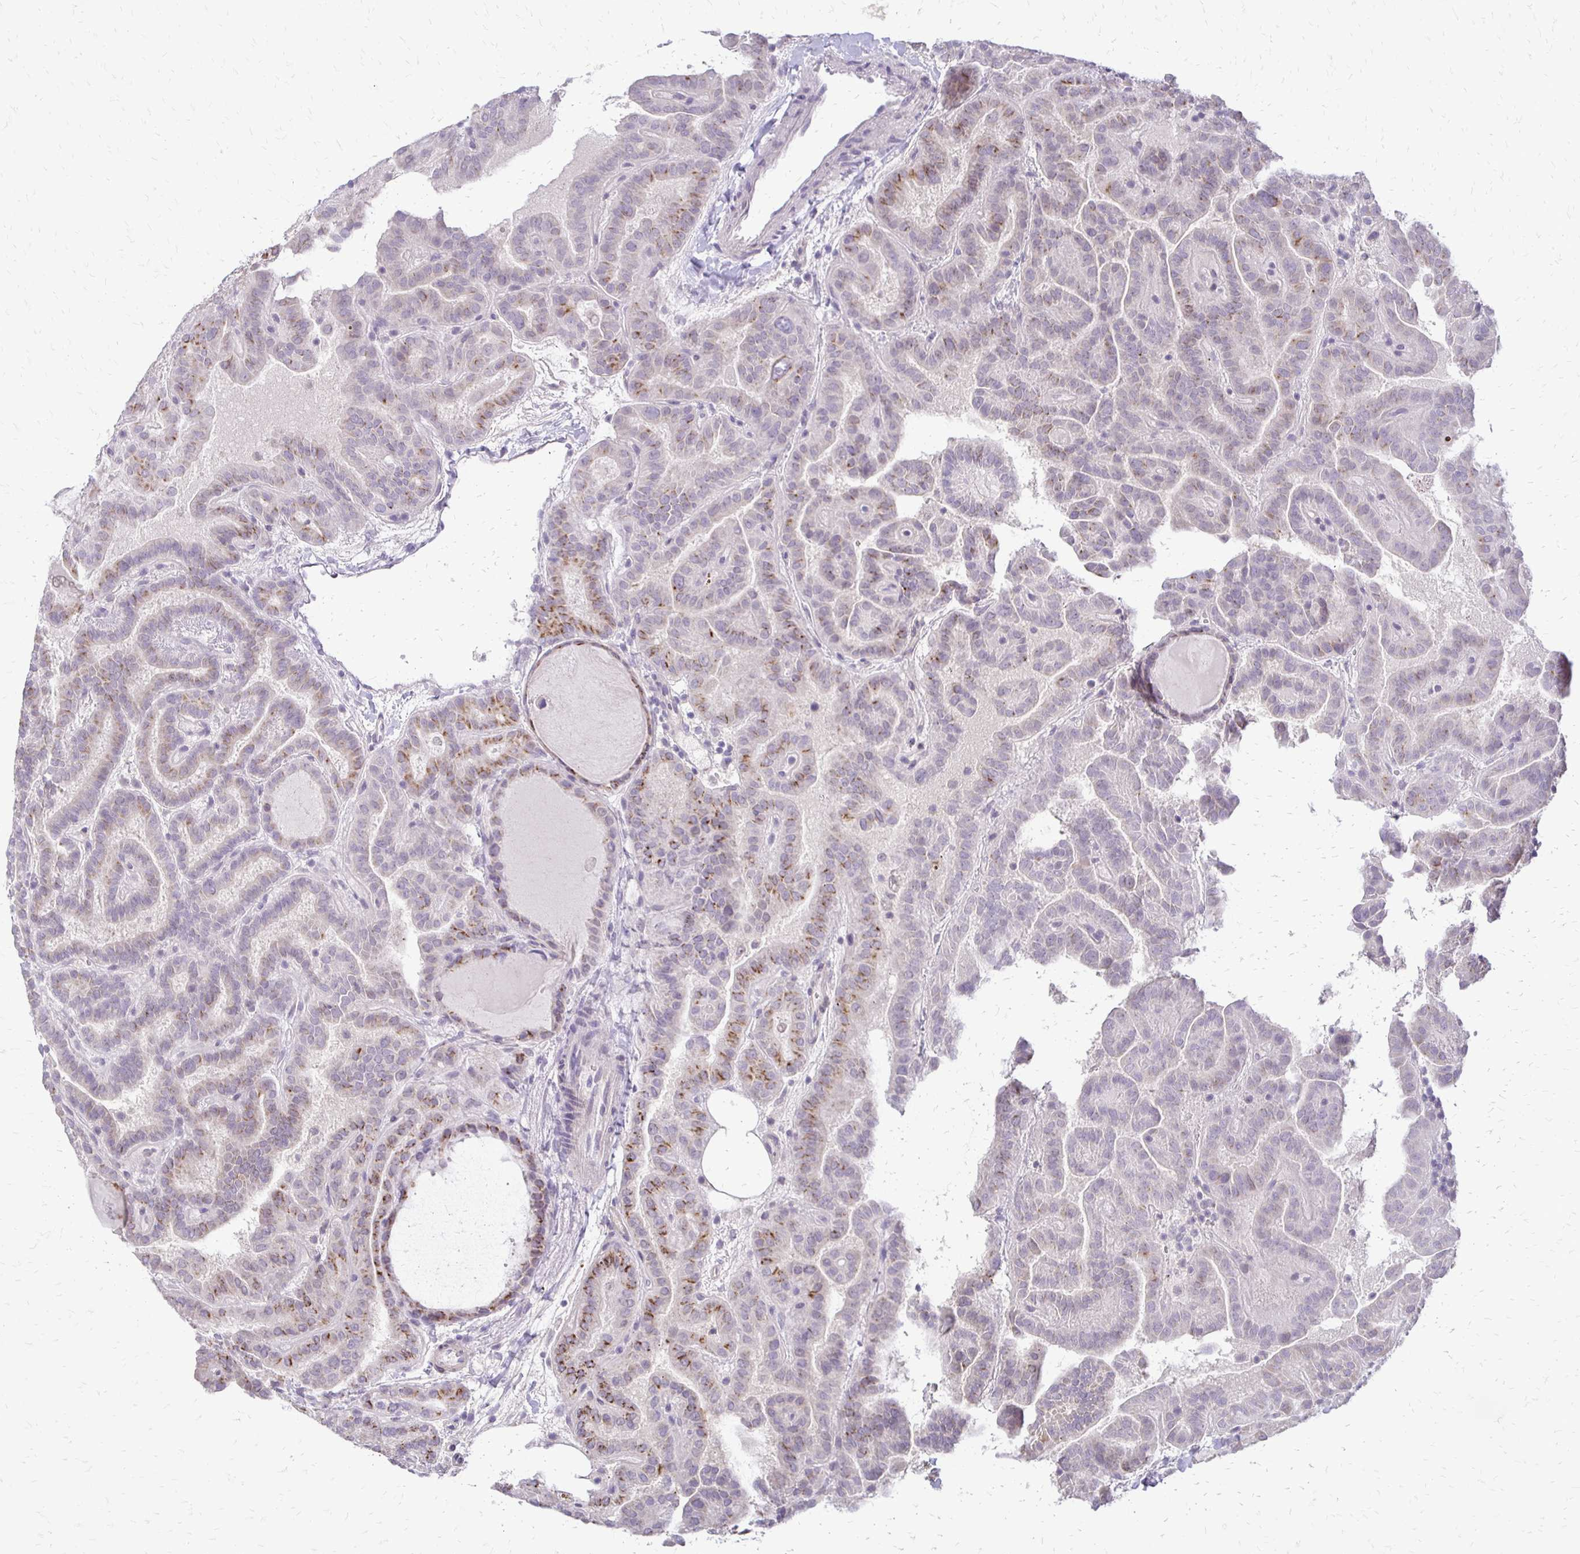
{"staining": {"intensity": "moderate", "quantity": "<25%", "location": "cytoplasmic/membranous"}, "tissue": "thyroid cancer", "cell_type": "Tumor cells", "image_type": "cancer", "snomed": [{"axis": "morphology", "description": "Papillary adenocarcinoma, NOS"}, {"axis": "topography", "description": "Thyroid gland"}], "caption": "About <25% of tumor cells in thyroid papillary adenocarcinoma reveal moderate cytoplasmic/membranous protein positivity as visualized by brown immunohistochemical staining.", "gene": "ALPG", "patient": {"sex": "female", "age": 46}}